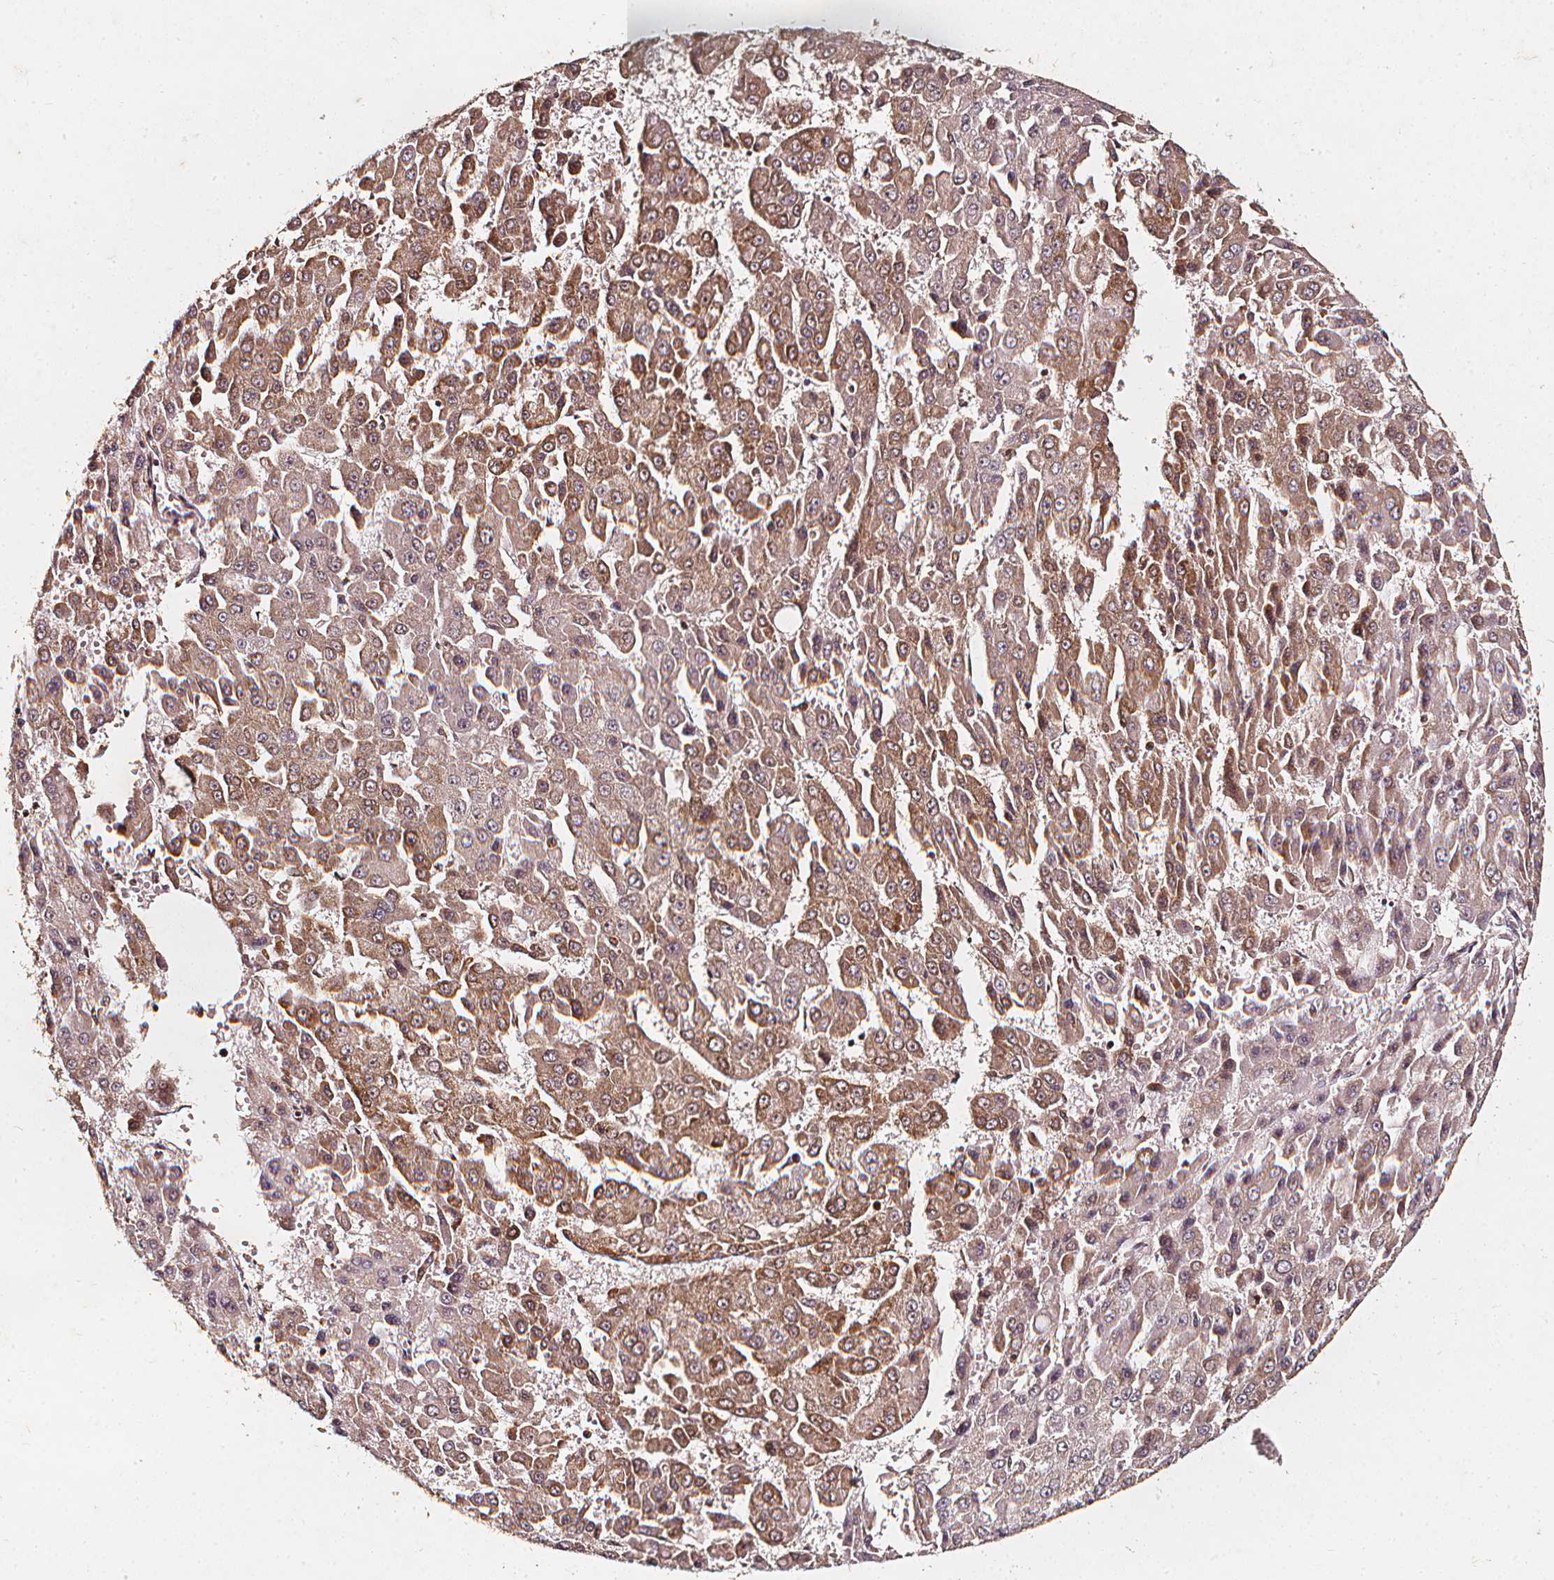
{"staining": {"intensity": "moderate", "quantity": ">75%", "location": "cytoplasmic/membranous"}, "tissue": "liver cancer", "cell_type": "Tumor cells", "image_type": "cancer", "snomed": [{"axis": "morphology", "description": "Carcinoma, Hepatocellular, NOS"}, {"axis": "topography", "description": "Liver"}], "caption": "Immunohistochemical staining of liver cancer (hepatocellular carcinoma) reveals medium levels of moderate cytoplasmic/membranous expression in approximately >75% of tumor cells. (DAB IHC, brown staining for protein, blue staining for nuclei).", "gene": "SMN1", "patient": {"sex": "male", "age": 78}}